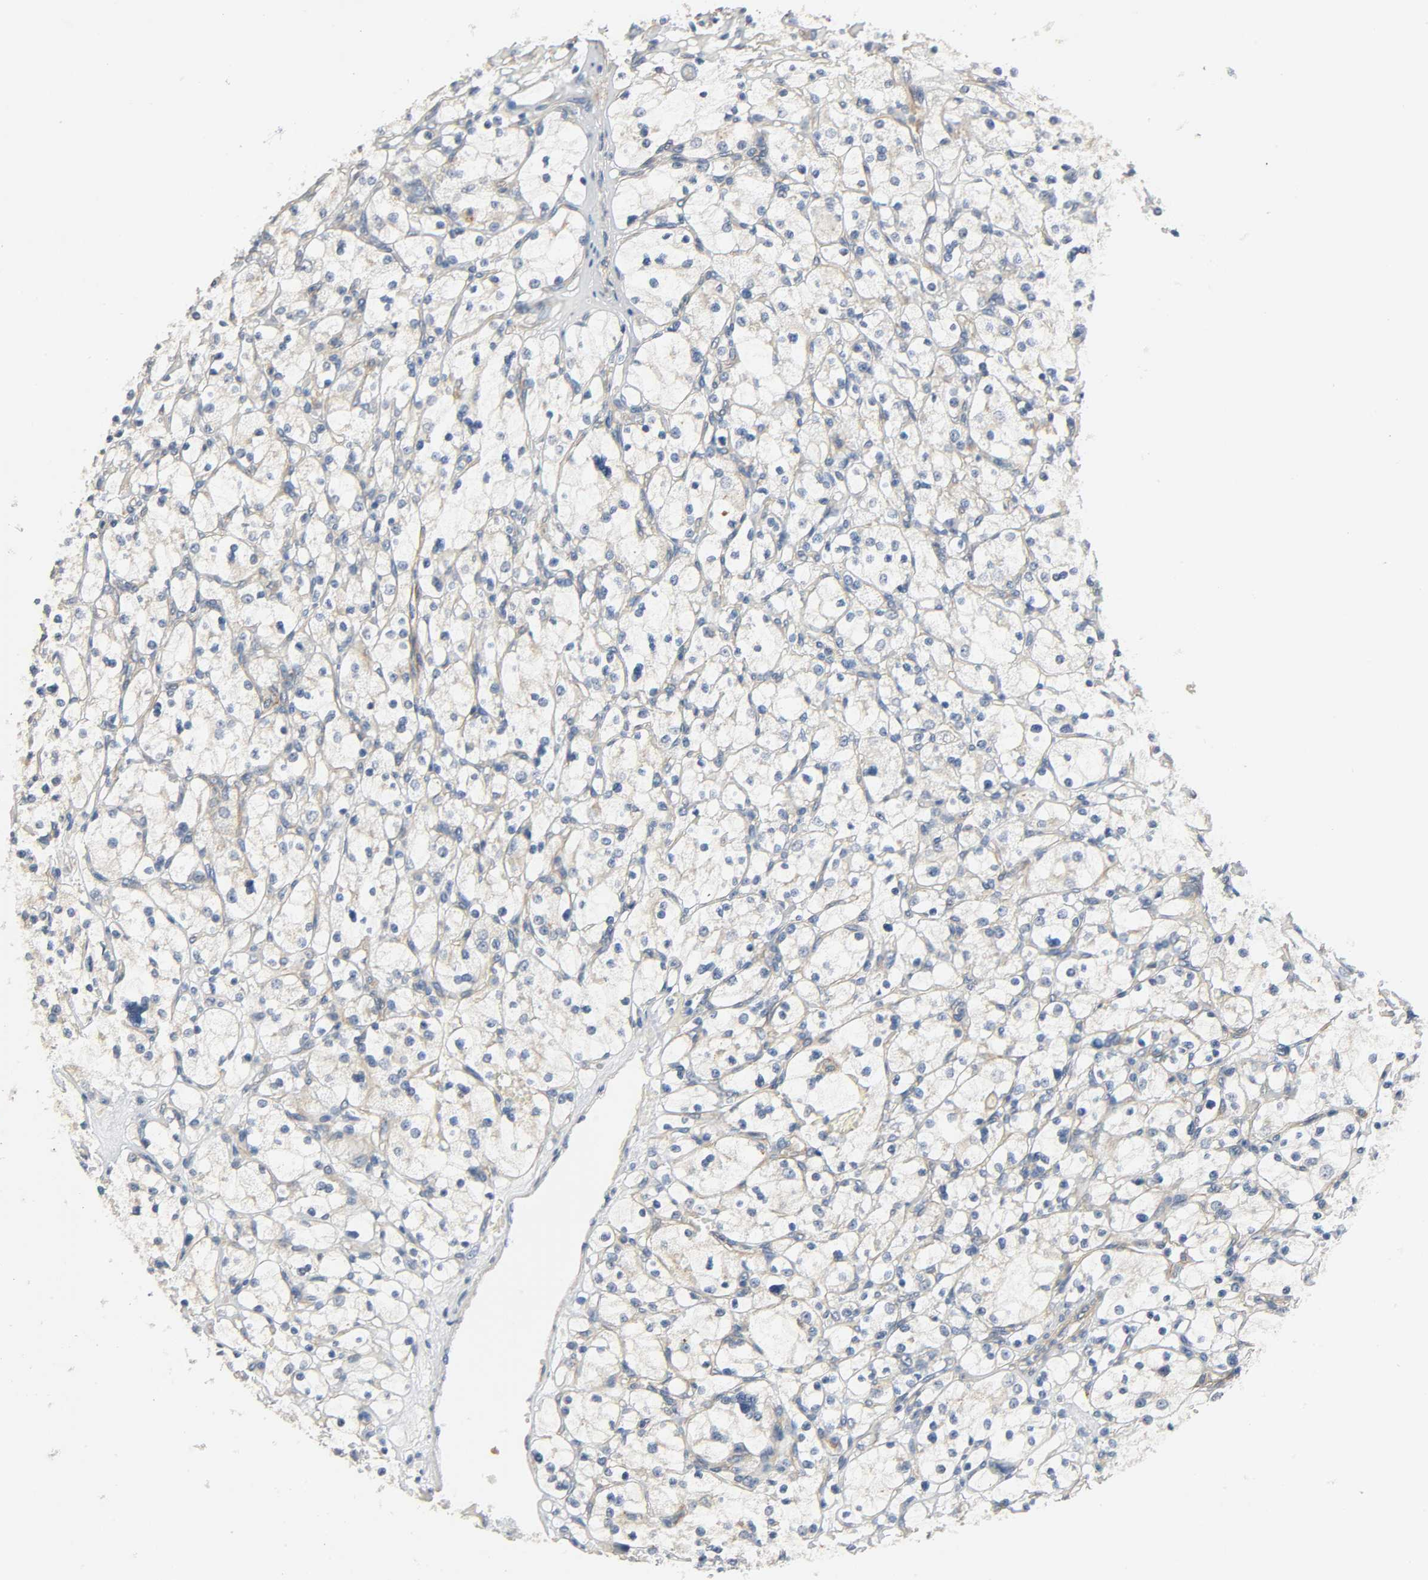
{"staining": {"intensity": "weak", "quantity": ">75%", "location": "cytoplasmic/membranous"}, "tissue": "renal cancer", "cell_type": "Tumor cells", "image_type": "cancer", "snomed": [{"axis": "morphology", "description": "Adenocarcinoma, NOS"}, {"axis": "topography", "description": "Kidney"}], "caption": "Weak cytoplasmic/membranous staining for a protein is seen in approximately >75% of tumor cells of renal adenocarcinoma using IHC.", "gene": "ARPC1A", "patient": {"sex": "female", "age": 83}}